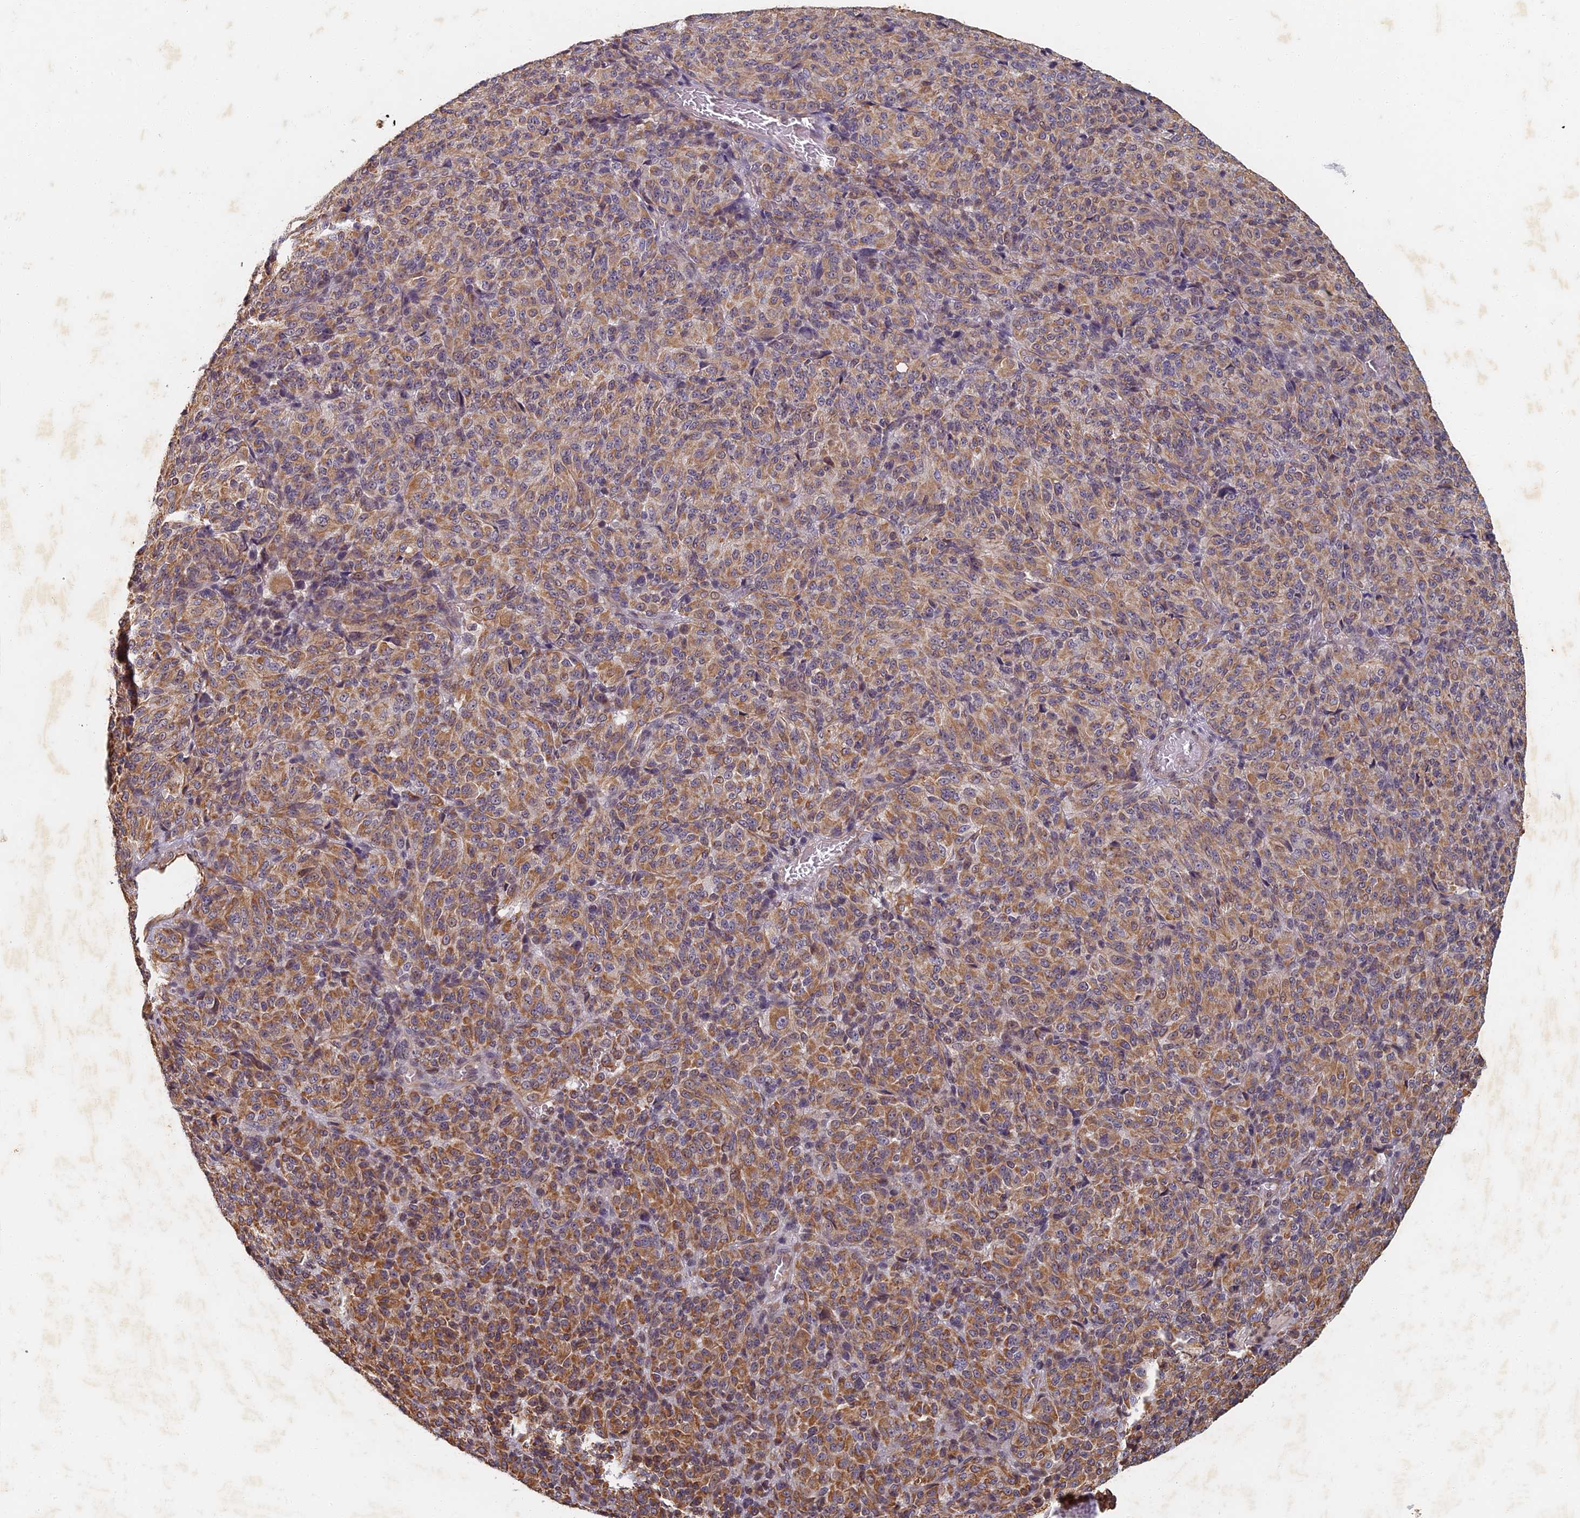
{"staining": {"intensity": "moderate", "quantity": ">75%", "location": "cytoplasmic/membranous"}, "tissue": "melanoma", "cell_type": "Tumor cells", "image_type": "cancer", "snomed": [{"axis": "morphology", "description": "Malignant melanoma, Metastatic site"}, {"axis": "topography", "description": "Brain"}], "caption": "Tumor cells show medium levels of moderate cytoplasmic/membranous expression in about >75% of cells in human melanoma.", "gene": "ABCB10", "patient": {"sex": "female", "age": 56}}